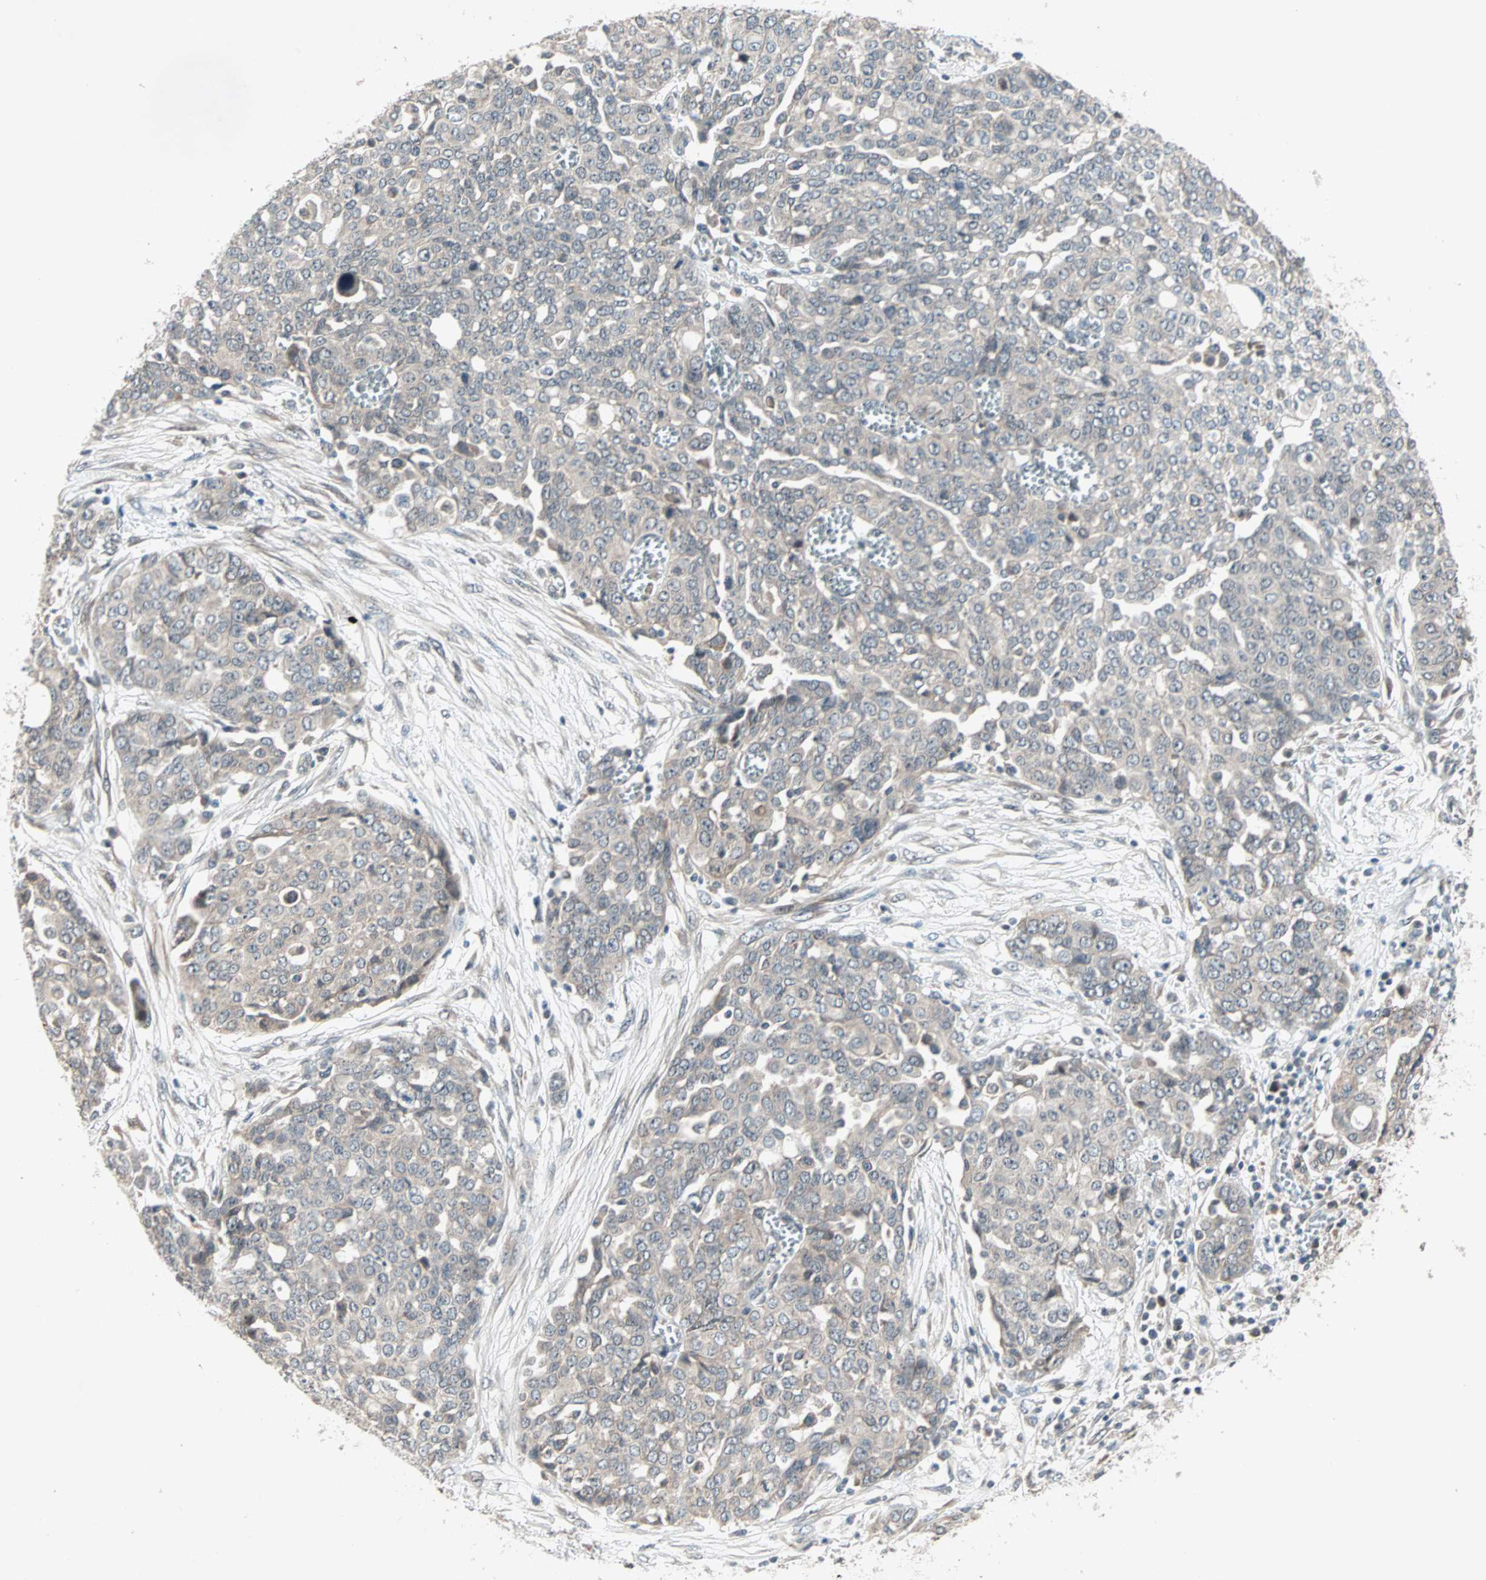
{"staining": {"intensity": "weak", "quantity": ">75%", "location": "cytoplasmic/membranous"}, "tissue": "ovarian cancer", "cell_type": "Tumor cells", "image_type": "cancer", "snomed": [{"axis": "morphology", "description": "Cystadenocarcinoma, serous, NOS"}, {"axis": "topography", "description": "Soft tissue"}, {"axis": "topography", "description": "Ovary"}], "caption": "Ovarian cancer was stained to show a protein in brown. There is low levels of weak cytoplasmic/membranous positivity in about >75% of tumor cells. (IHC, brightfield microscopy, high magnification).", "gene": "PGBD1", "patient": {"sex": "female", "age": 57}}